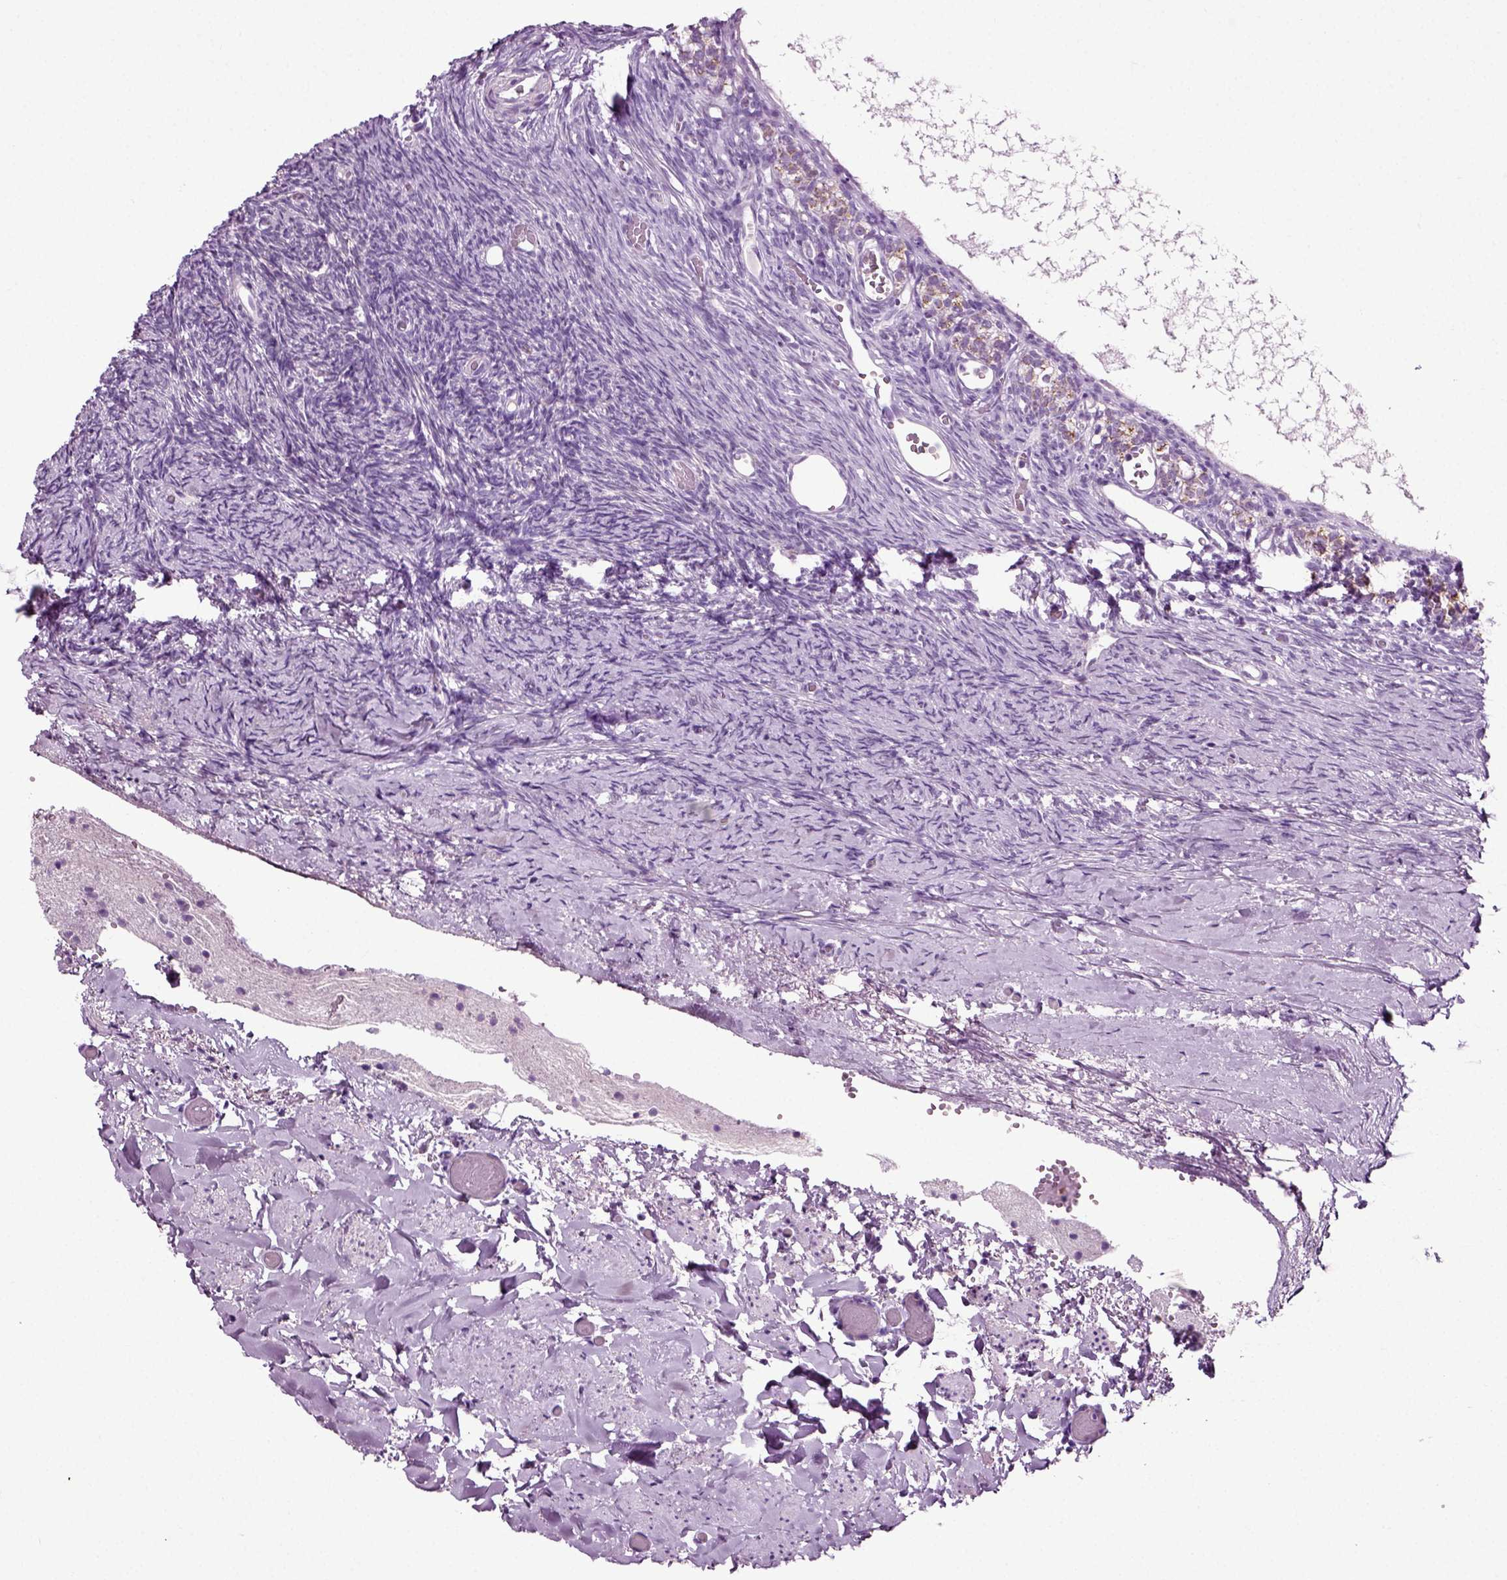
{"staining": {"intensity": "moderate", "quantity": ">75%", "location": "cytoplasmic/membranous"}, "tissue": "ovary", "cell_type": "Follicle cells", "image_type": "normal", "snomed": [{"axis": "morphology", "description": "Normal tissue, NOS"}, {"axis": "topography", "description": "Ovary"}], "caption": "This micrograph demonstrates IHC staining of unremarkable ovary, with medium moderate cytoplasmic/membranous positivity in approximately >75% of follicle cells.", "gene": "DNAH10", "patient": {"sex": "female", "age": 39}}